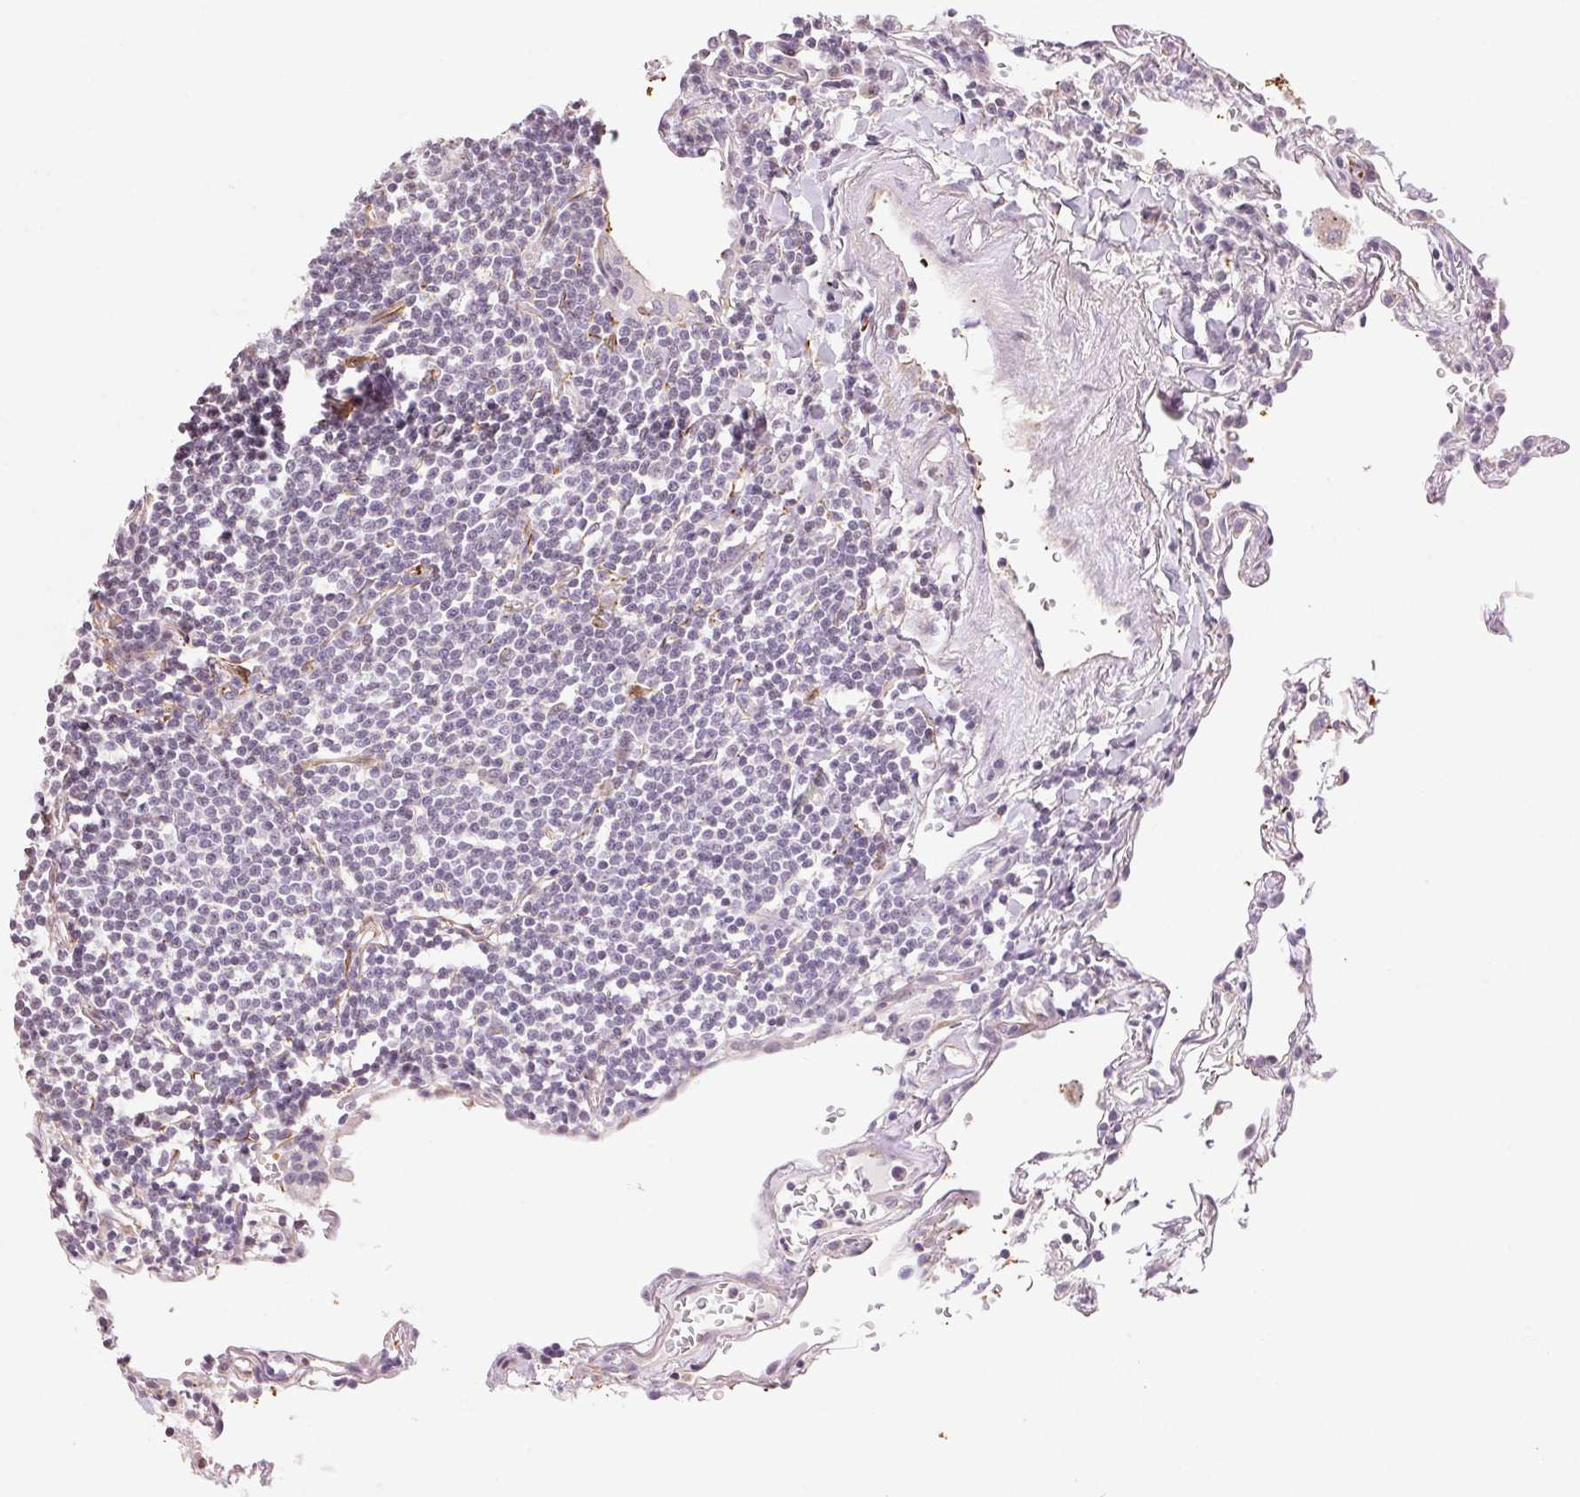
{"staining": {"intensity": "negative", "quantity": "none", "location": "none"}, "tissue": "lymphoma", "cell_type": "Tumor cells", "image_type": "cancer", "snomed": [{"axis": "morphology", "description": "Malignant lymphoma, non-Hodgkin's type, Low grade"}, {"axis": "topography", "description": "Lung"}], "caption": "Immunohistochemistry of lymphoma displays no expression in tumor cells. Brightfield microscopy of IHC stained with DAB (brown) and hematoxylin (blue), captured at high magnification.", "gene": "GYG2", "patient": {"sex": "female", "age": 71}}